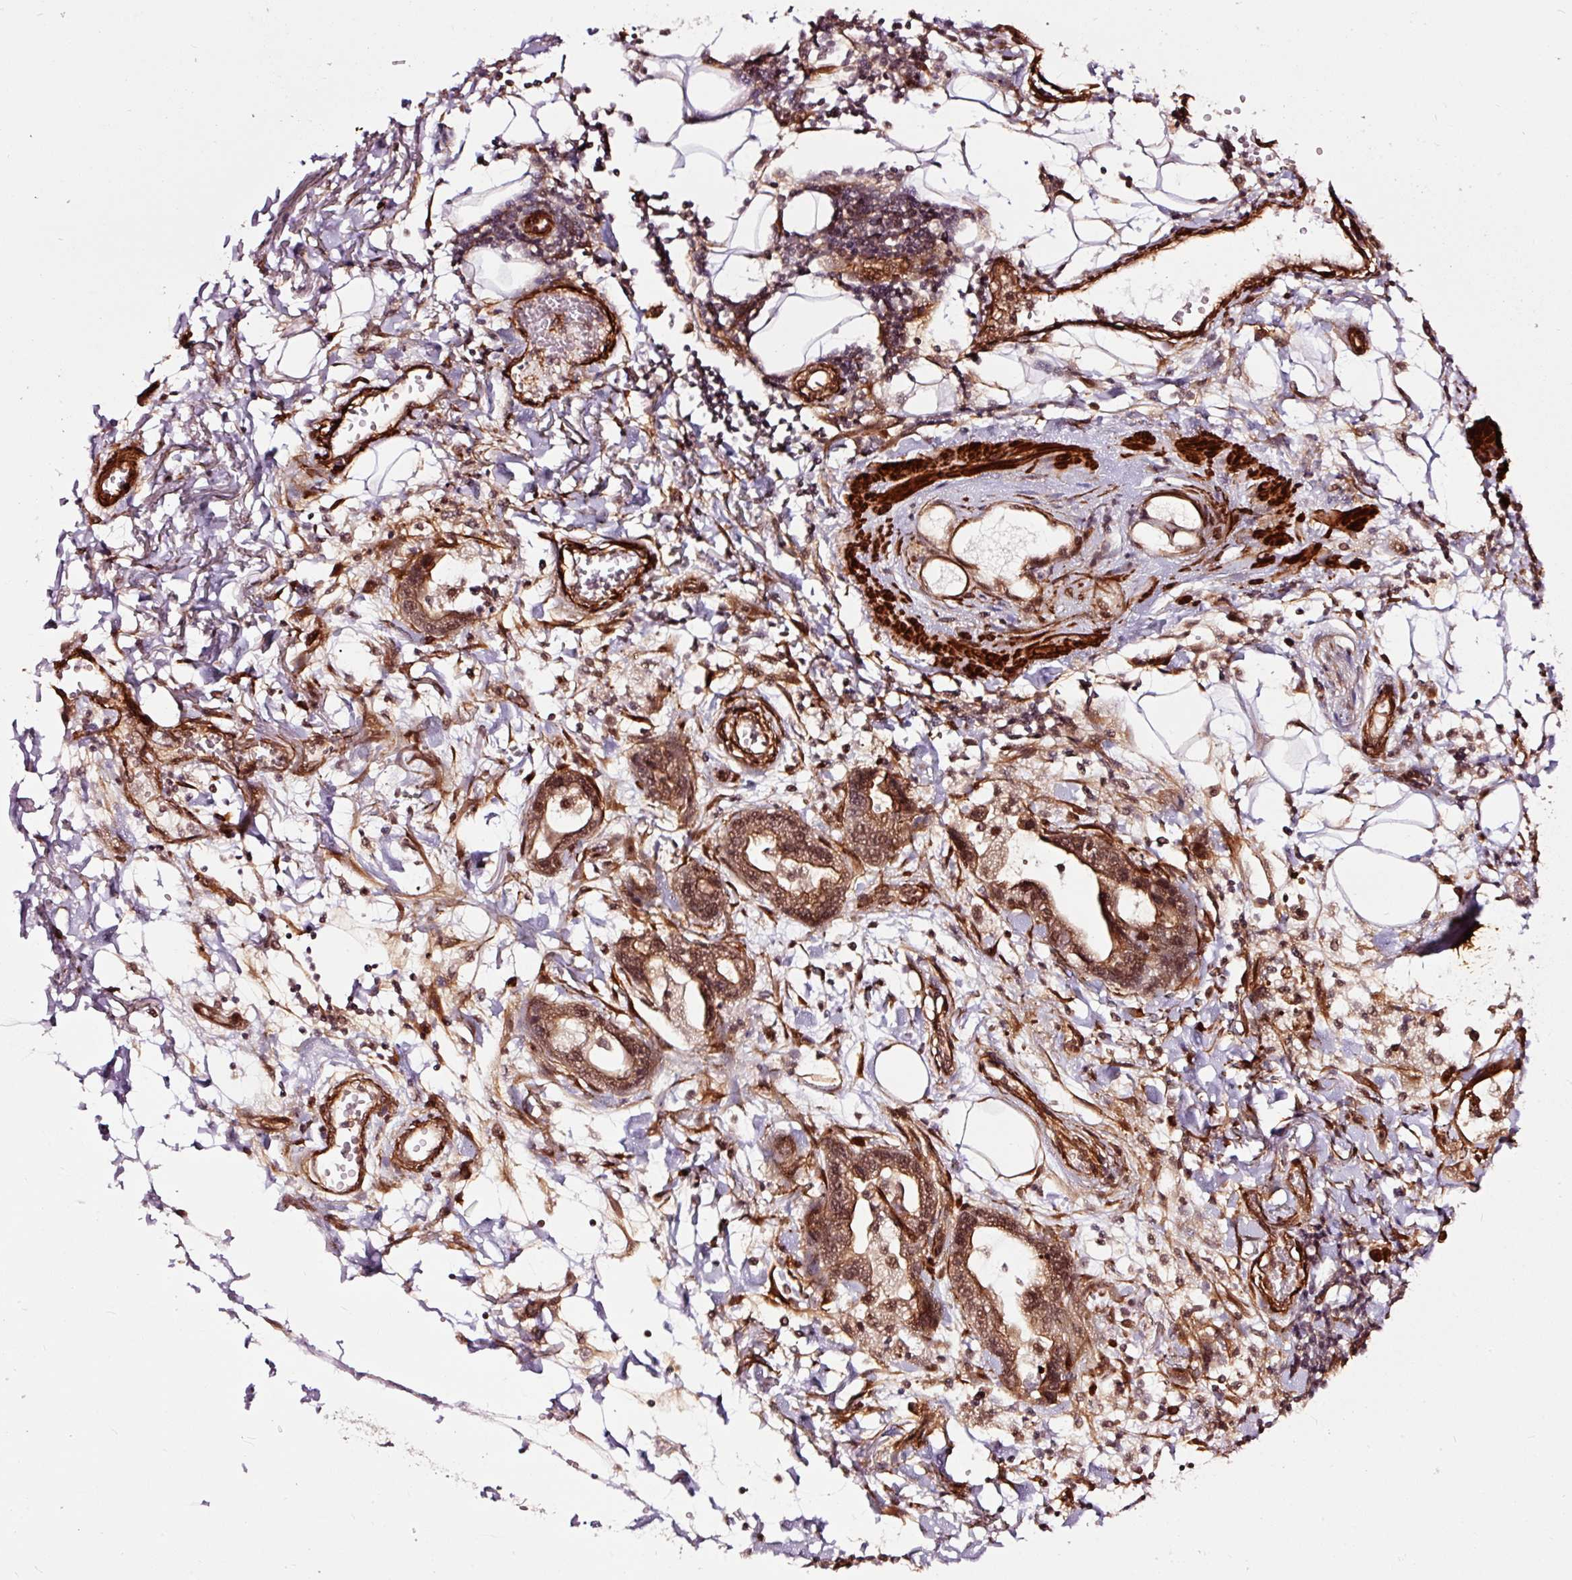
{"staining": {"intensity": "moderate", "quantity": ">75%", "location": "cytoplasmic/membranous,nuclear"}, "tissue": "stomach cancer", "cell_type": "Tumor cells", "image_type": "cancer", "snomed": [{"axis": "morphology", "description": "Adenocarcinoma, NOS"}, {"axis": "topography", "description": "Stomach"}], "caption": "Tumor cells exhibit moderate cytoplasmic/membranous and nuclear staining in approximately >75% of cells in adenocarcinoma (stomach). (IHC, brightfield microscopy, high magnification).", "gene": "TPM1", "patient": {"sex": "male", "age": 55}}